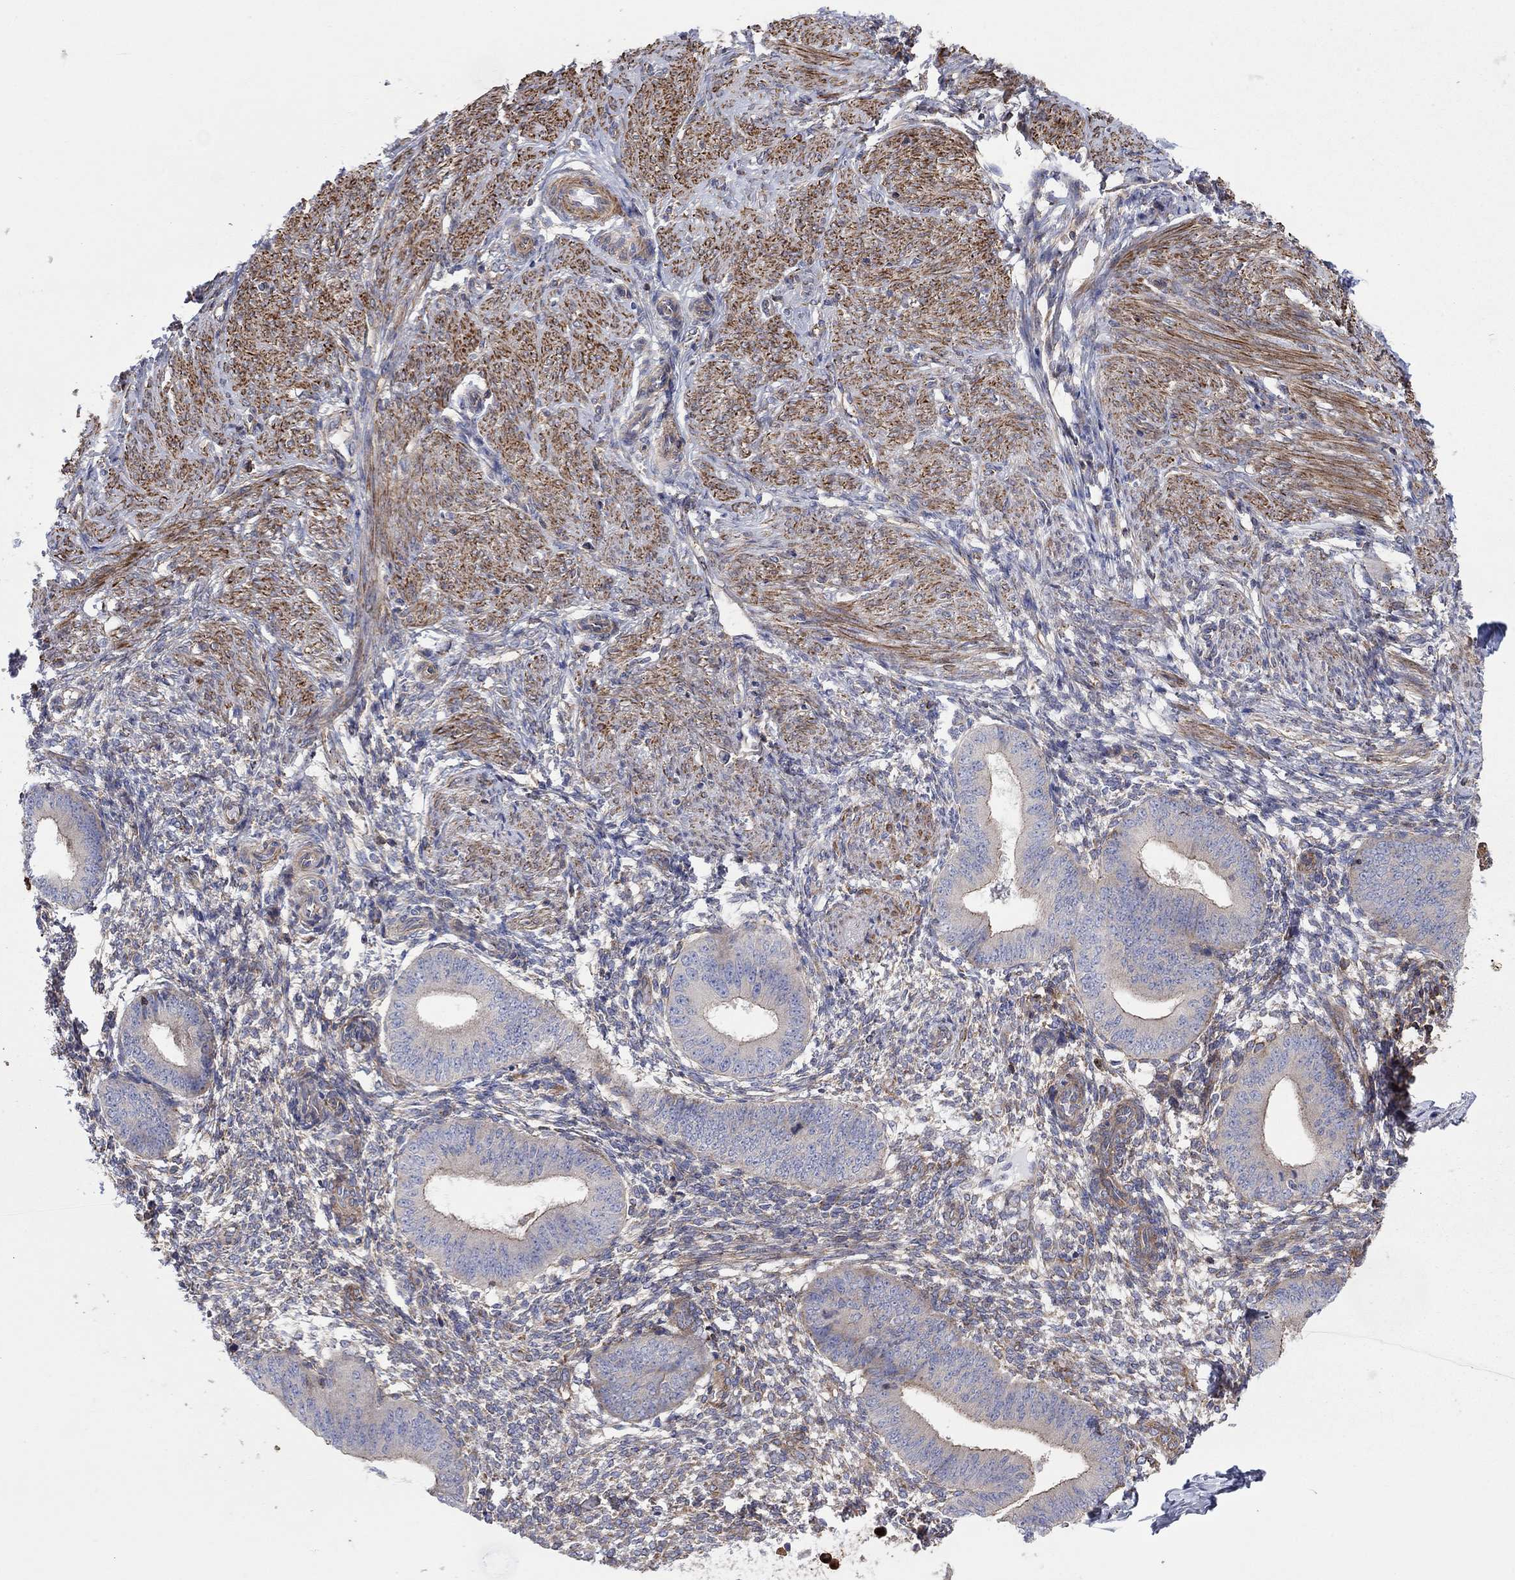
{"staining": {"intensity": "negative", "quantity": "none", "location": "none"}, "tissue": "endometrium", "cell_type": "Cells in endometrial stroma", "image_type": "normal", "snomed": [{"axis": "morphology", "description": "Normal tissue, NOS"}, {"axis": "topography", "description": "Endometrium"}], "caption": "Protein analysis of unremarkable endometrium exhibits no significant expression in cells in endometrial stroma. Nuclei are stained in blue.", "gene": "PAG1", "patient": {"sex": "female", "age": 47}}